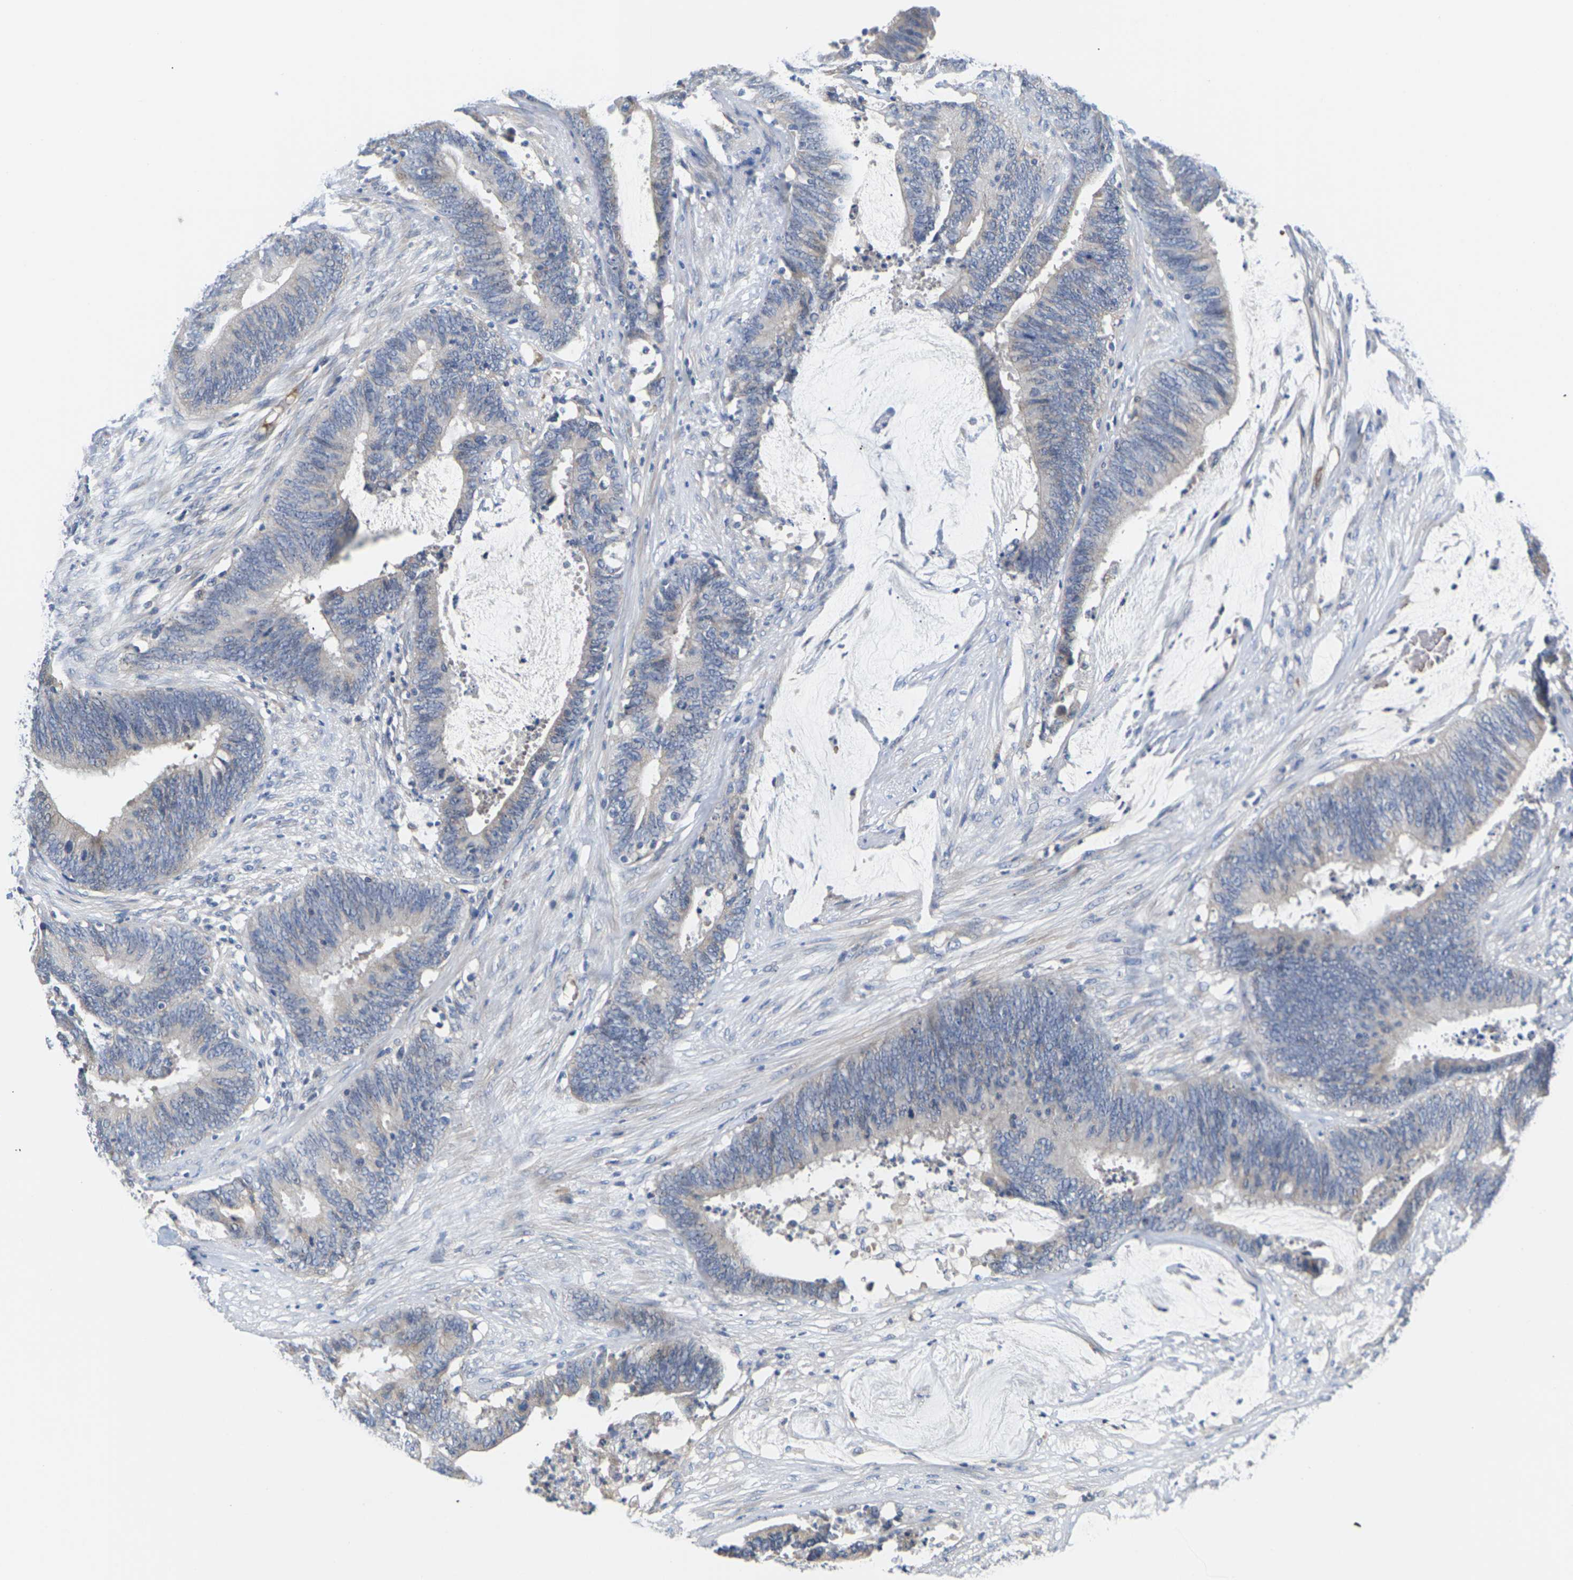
{"staining": {"intensity": "weak", "quantity": "25%-75%", "location": "cytoplasmic/membranous"}, "tissue": "colorectal cancer", "cell_type": "Tumor cells", "image_type": "cancer", "snomed": [{"axis": "morphology", "description": "Adenocarcinoma, NOS"}, {"axis": "topography", "description": "Rectum"}], "caption": "Tumor cells display low levels of weak cytoplasmic/membranous positivity in approximately 25%-75% of cells in human adenocarcinoma (colorectal). (Stains: DAB in brown, nuclei in blue, Microscopy: brightfield microscopy at high magnification).", "gene": "TMCO4", "patient": {"sex": "female", "age": 66}}